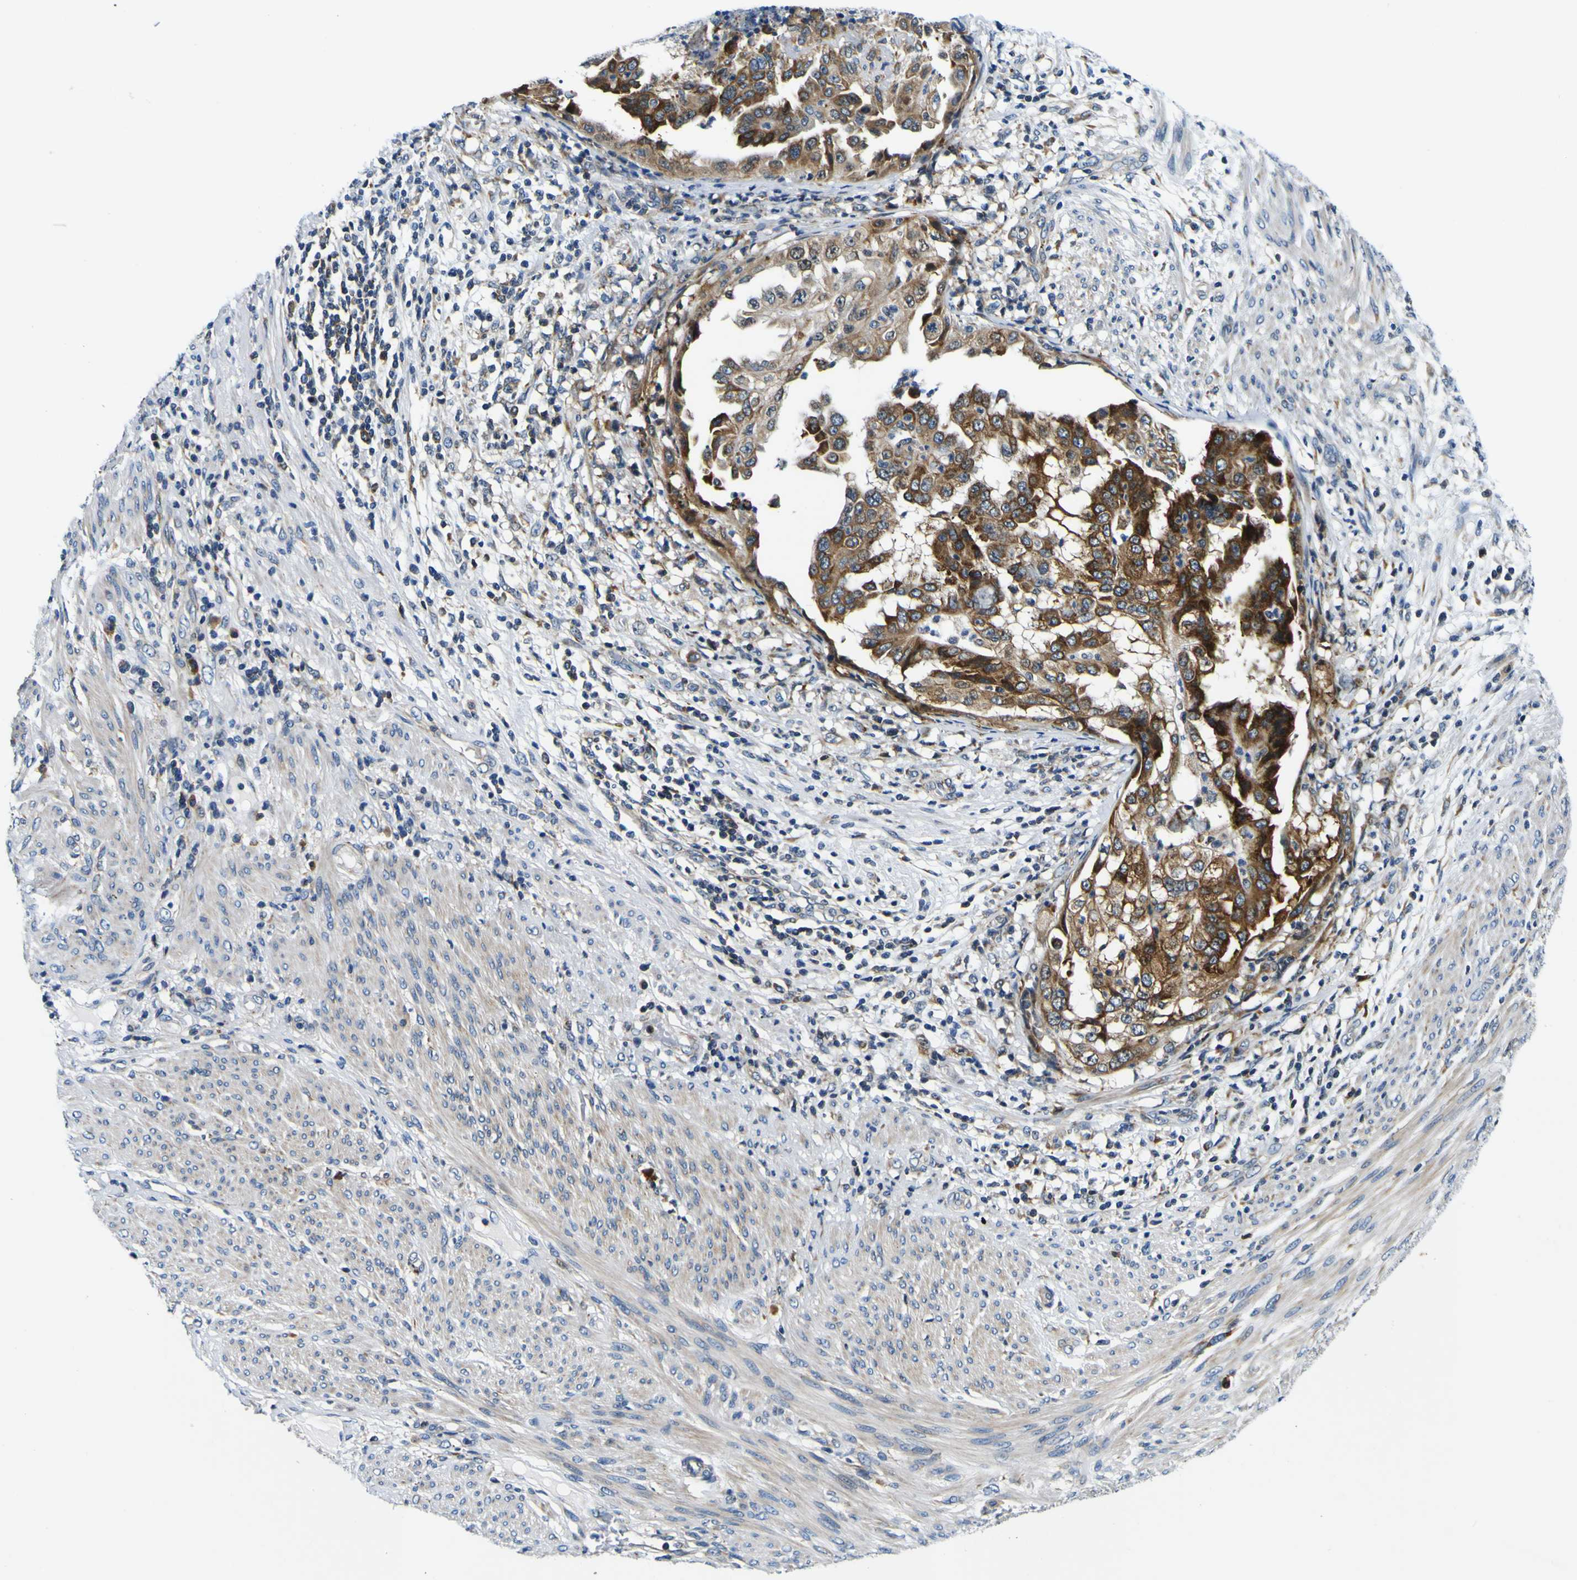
{"staining": {"intensity": "moderate", "quantity": ">75%", "location": "cytoplasmic/membranous"}, "tissue": "endometrial cancer", "cell_type": "Tumor cells", "image_type": "cancer", "snomed": [{"axis": "morphology", "description": "Adenocarcinoma, NOS"}, {"axis": "topography", "description": "Endometrium"}], "caption": "Tumor cells exhibit moderate cytoplasmic/membranous staining in about >75% of cells in adenocarcinoma (endometrial).", "gene": "NLRP3", "patient": {"sex": "female", "age": 85}}